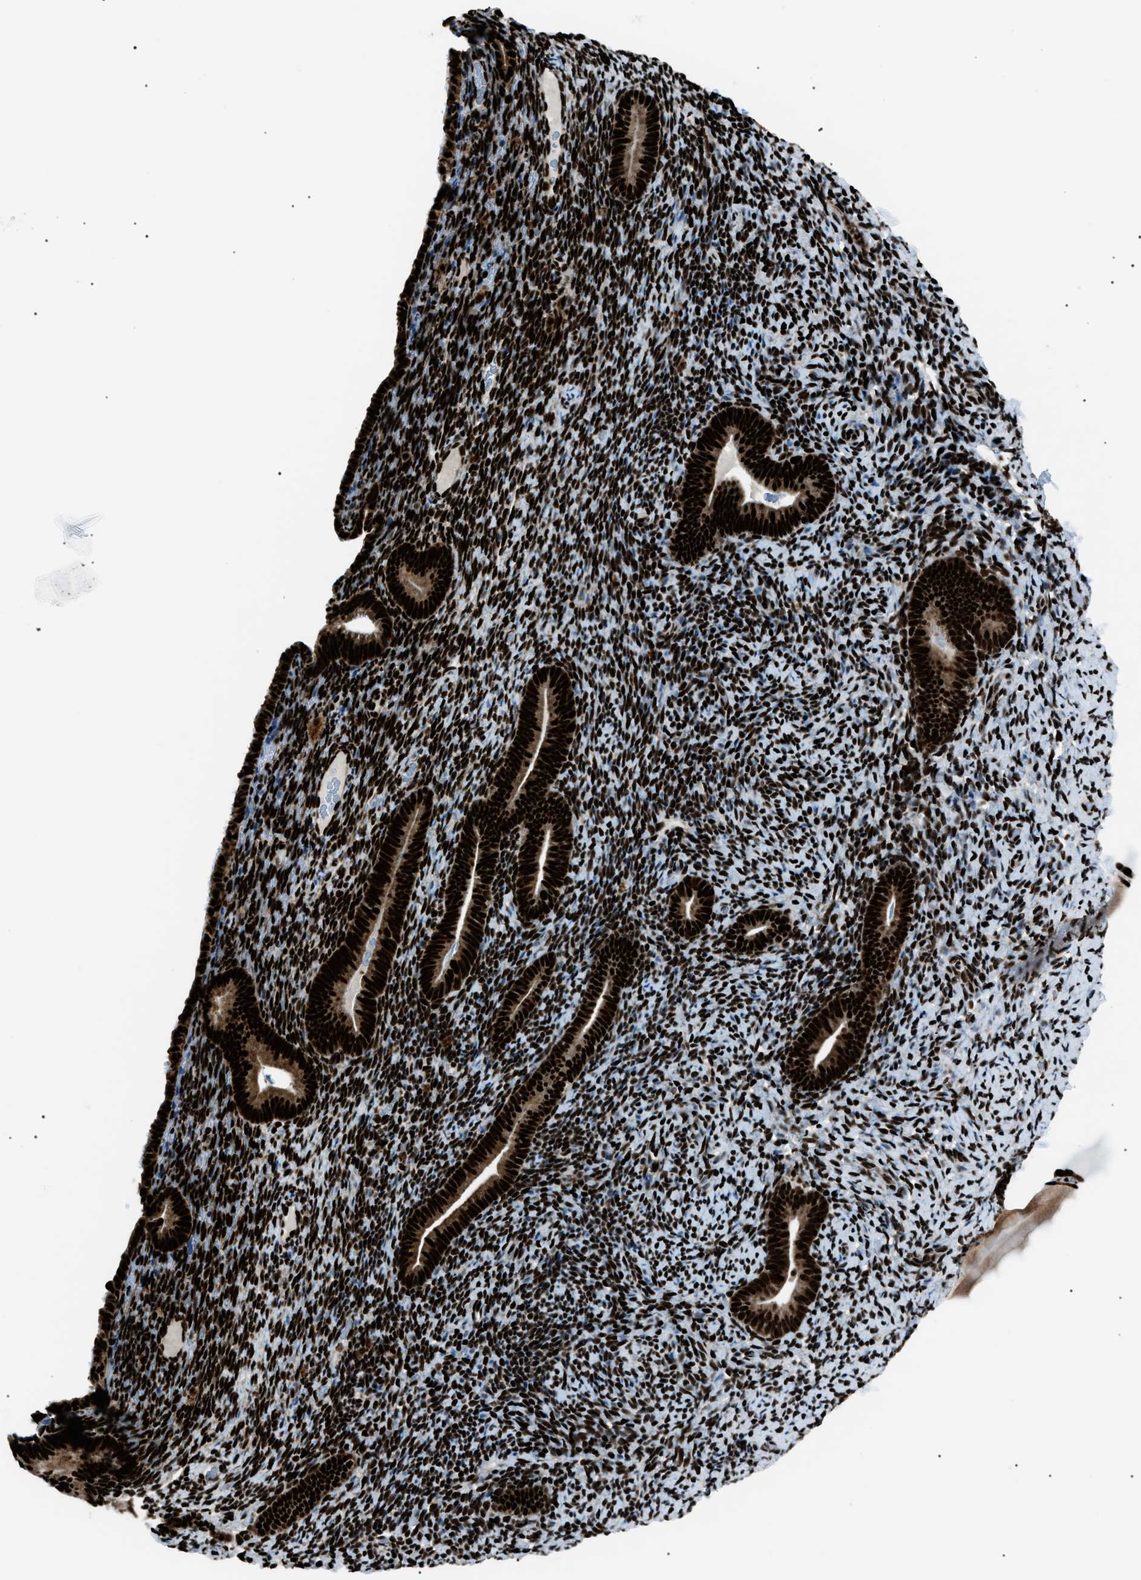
{"staining": {"intensity": "strong", "quantity": "25%-75%", "location": "nuclear"}, "tissue": "endometrium", "cell_type": "Cells in endometrial stroma", "image_type": "normal", "snomed": [{"axis": "morphology", "description": "Normal tissue, NOS"}, {"axis": "topography", "description": "Endometrium"}], "caption": "The micrograph shows a brown stain indicating the presence of a protein in the nuclear of cells in endometrial stroma in endometrium.", "gene": "HNRNPK", "patient": {"sex": "female", "age": 51}}